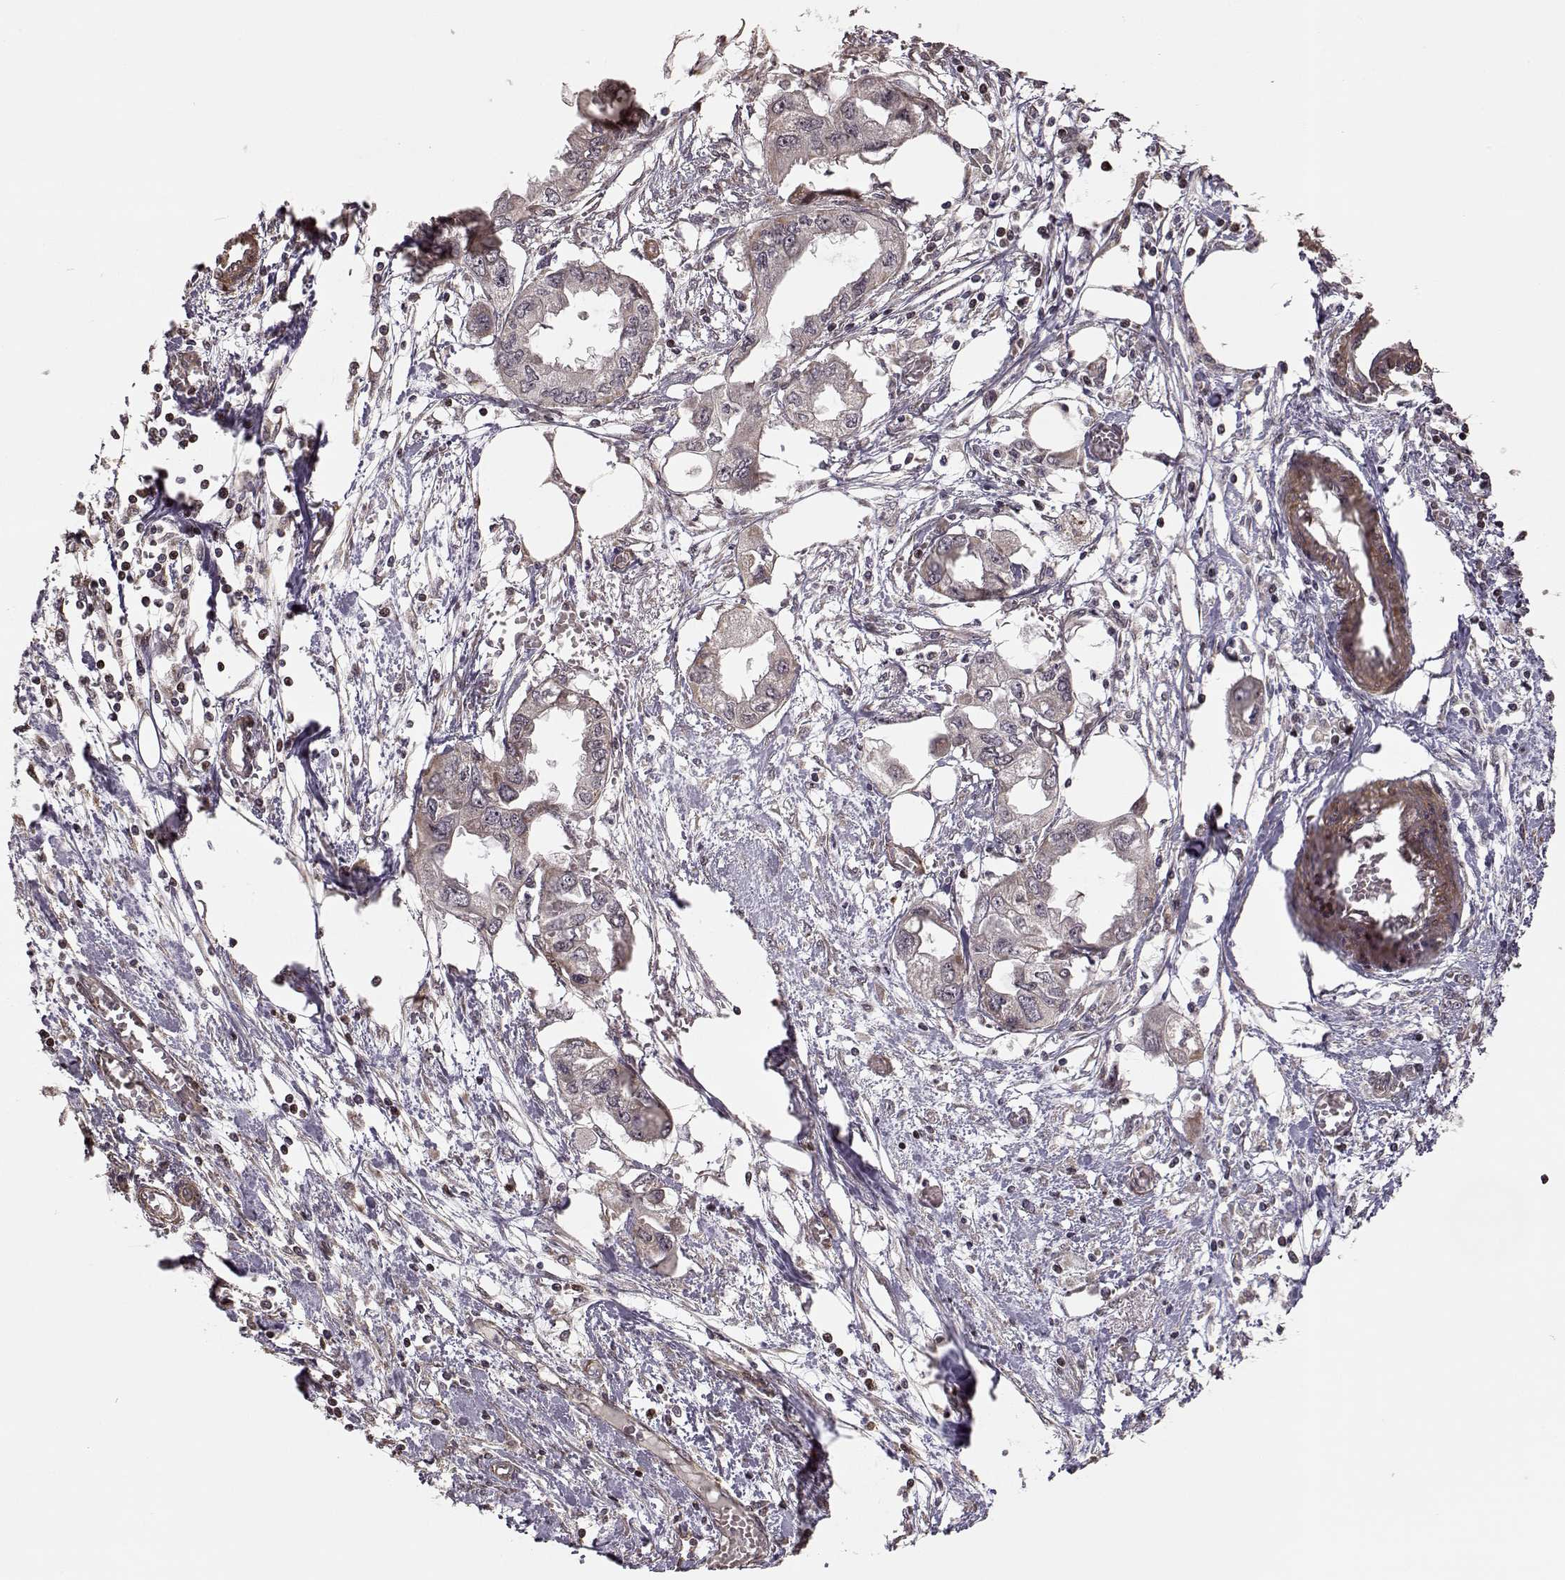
{"staining": {"intensity": "negative", "quantity": "none", "location": "none"}, "tissue": "endometrial cancer", "cell_type": "Tumor cells", "image_type": "cancer", "snomed": [{"axis": "morphology", "description": "Adenocarcinoma, NOS"}, {"axis": "morphology", "description": "Adenocarcinoma, metastatic, NOS"}, {"axis": "topography", "description": "Adipose tissue"}, {"axis": "topography", "description": "Endometrium"}], "caption": "Micrograph shows no protein positivity in tumor cells of adenocarcinoma (endometrial) tissue.", "gene": "BACH2", "patient": {"sex": "female", "age": 67}}